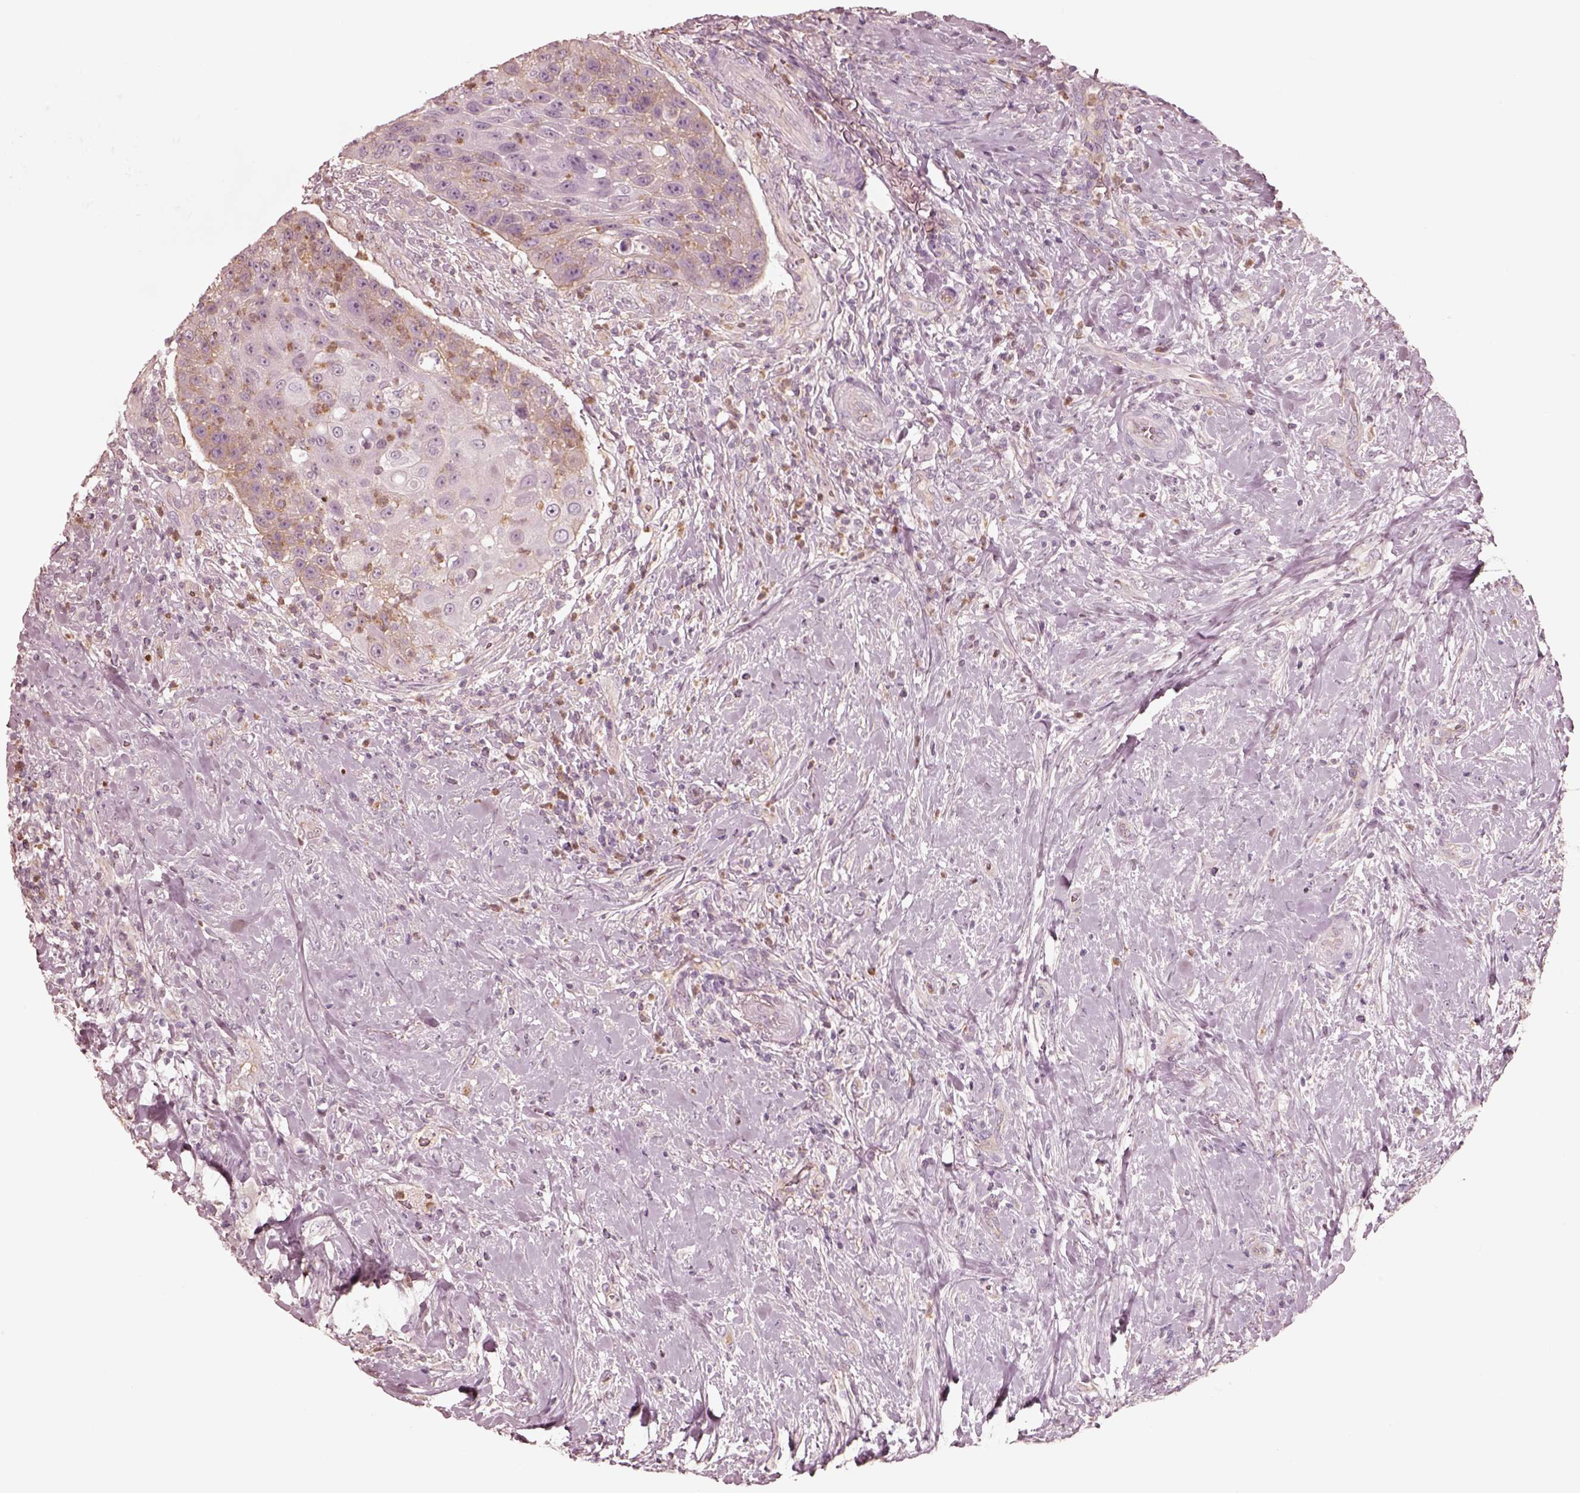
{"staining": {"intensity": "moderate", "quantity": "<25%", "location": "cytoplasmic/membranous"}, "tissue": "head and neck cancer", "cell_type": "Tumor cells", "image_type": "cancer", "snomed": [{"axis": "morphology", "description": "Squamous cell carcinoma, NOS"}, {"axis": "topography", "description": "Head-Neck"}], "caption": "Immunohistochemical staining of human head and neck cancer demonstrates low levels of moderate cytoplasmic/membranous positivity in about <25% of tumor cells. (brown staining indicates protein expression, while blue staining denotes nuclei).", "gene": "GPRIN1", "patient": {"sex": "male", "age": 69}}